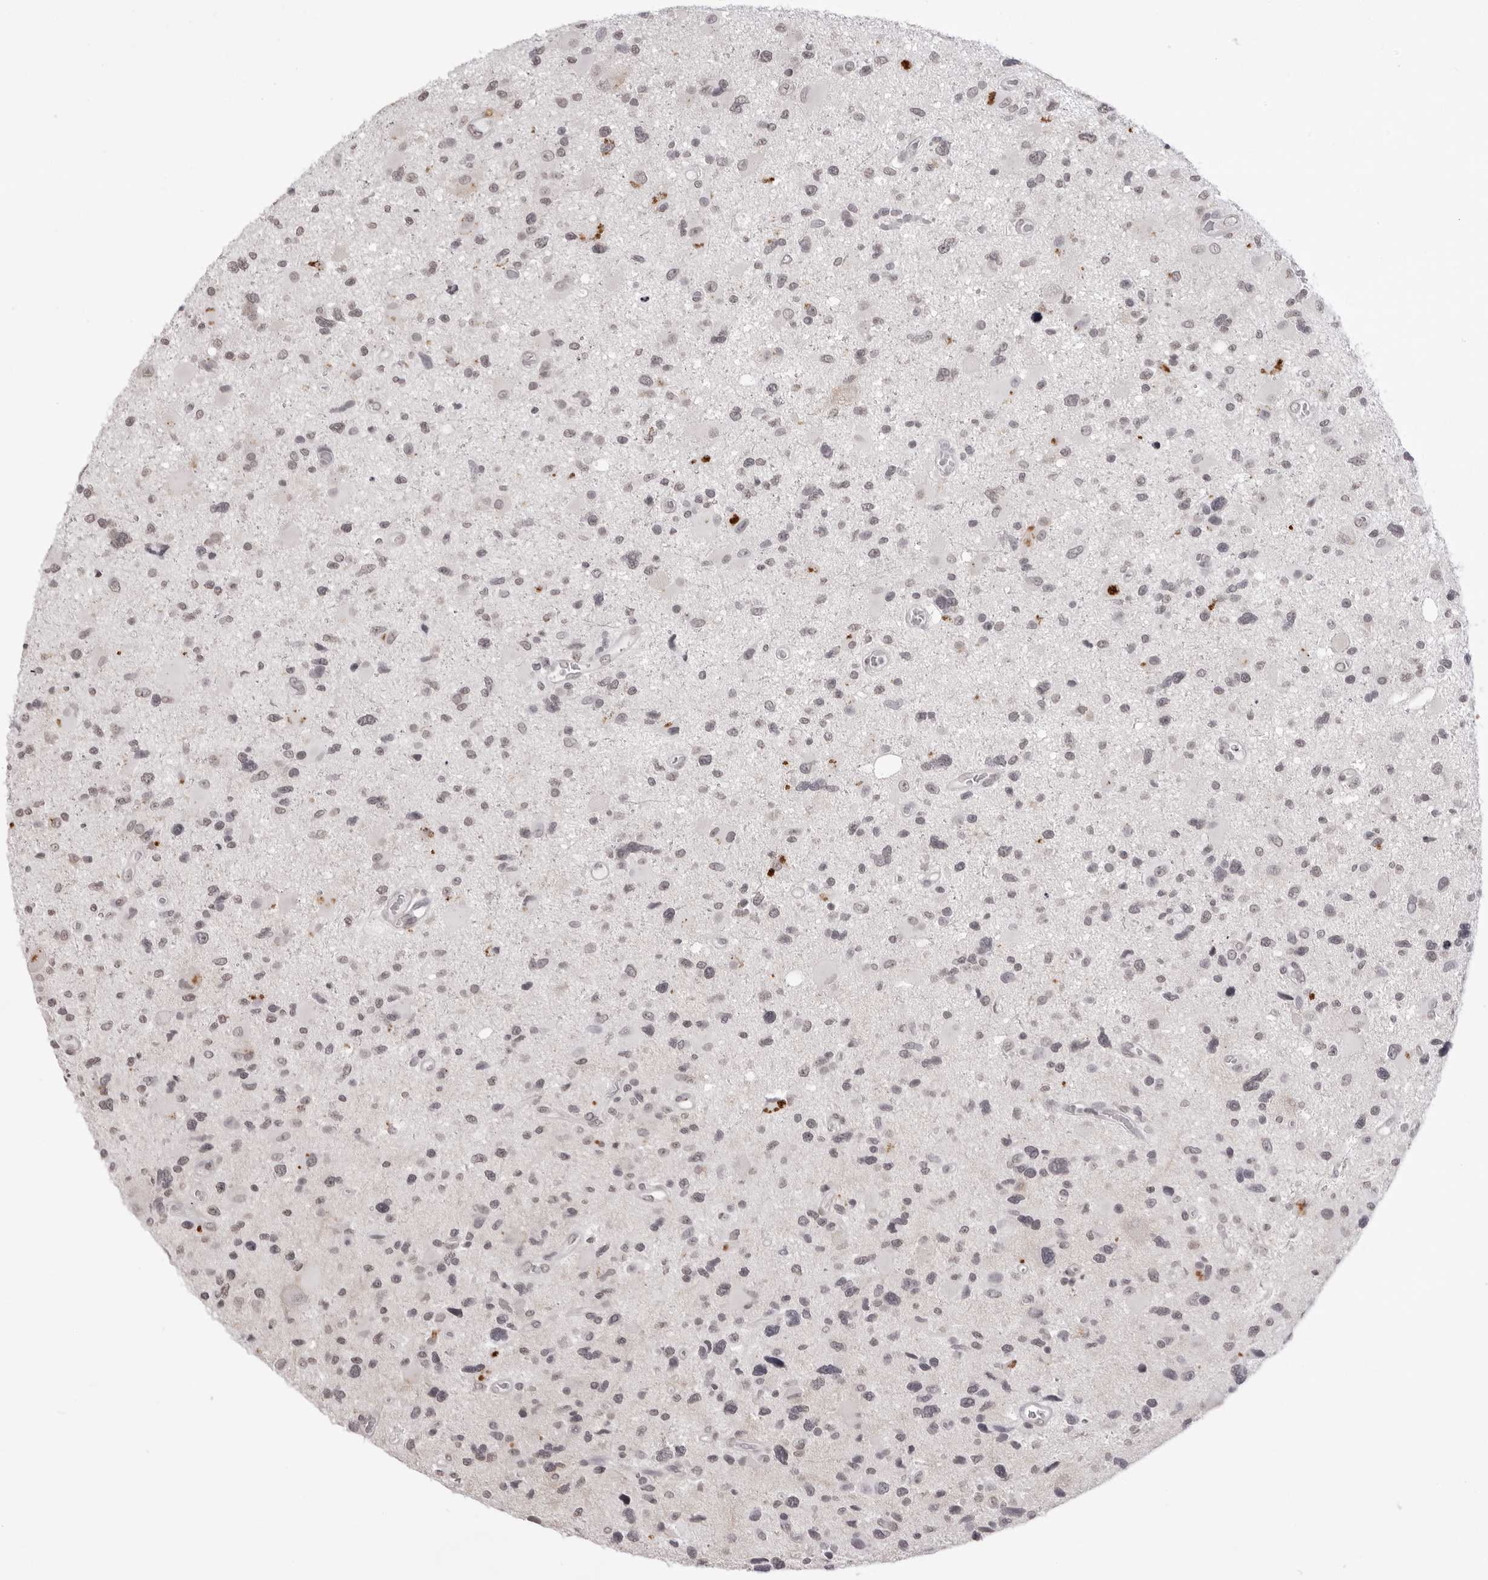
{"staining": {"intensity": "weak", "quantity": "<25%", "location": "nuclear"}, "tissue": "glioma", "cell_type": "Tumor cells", "image_type": "cancer", "snomed": [{"axis": "morphology", "description": "Glioma, malignant, High grade"}, {"axis": "topography", "description": "Brain"}], "caption": "Photomicrograph shows no protein positivity in tumor cells of glioma tissue. (IHC, brightfield microscopy, high magnification).", "gene": "NTM", "patient": {"sex": "male", "age": 33}}